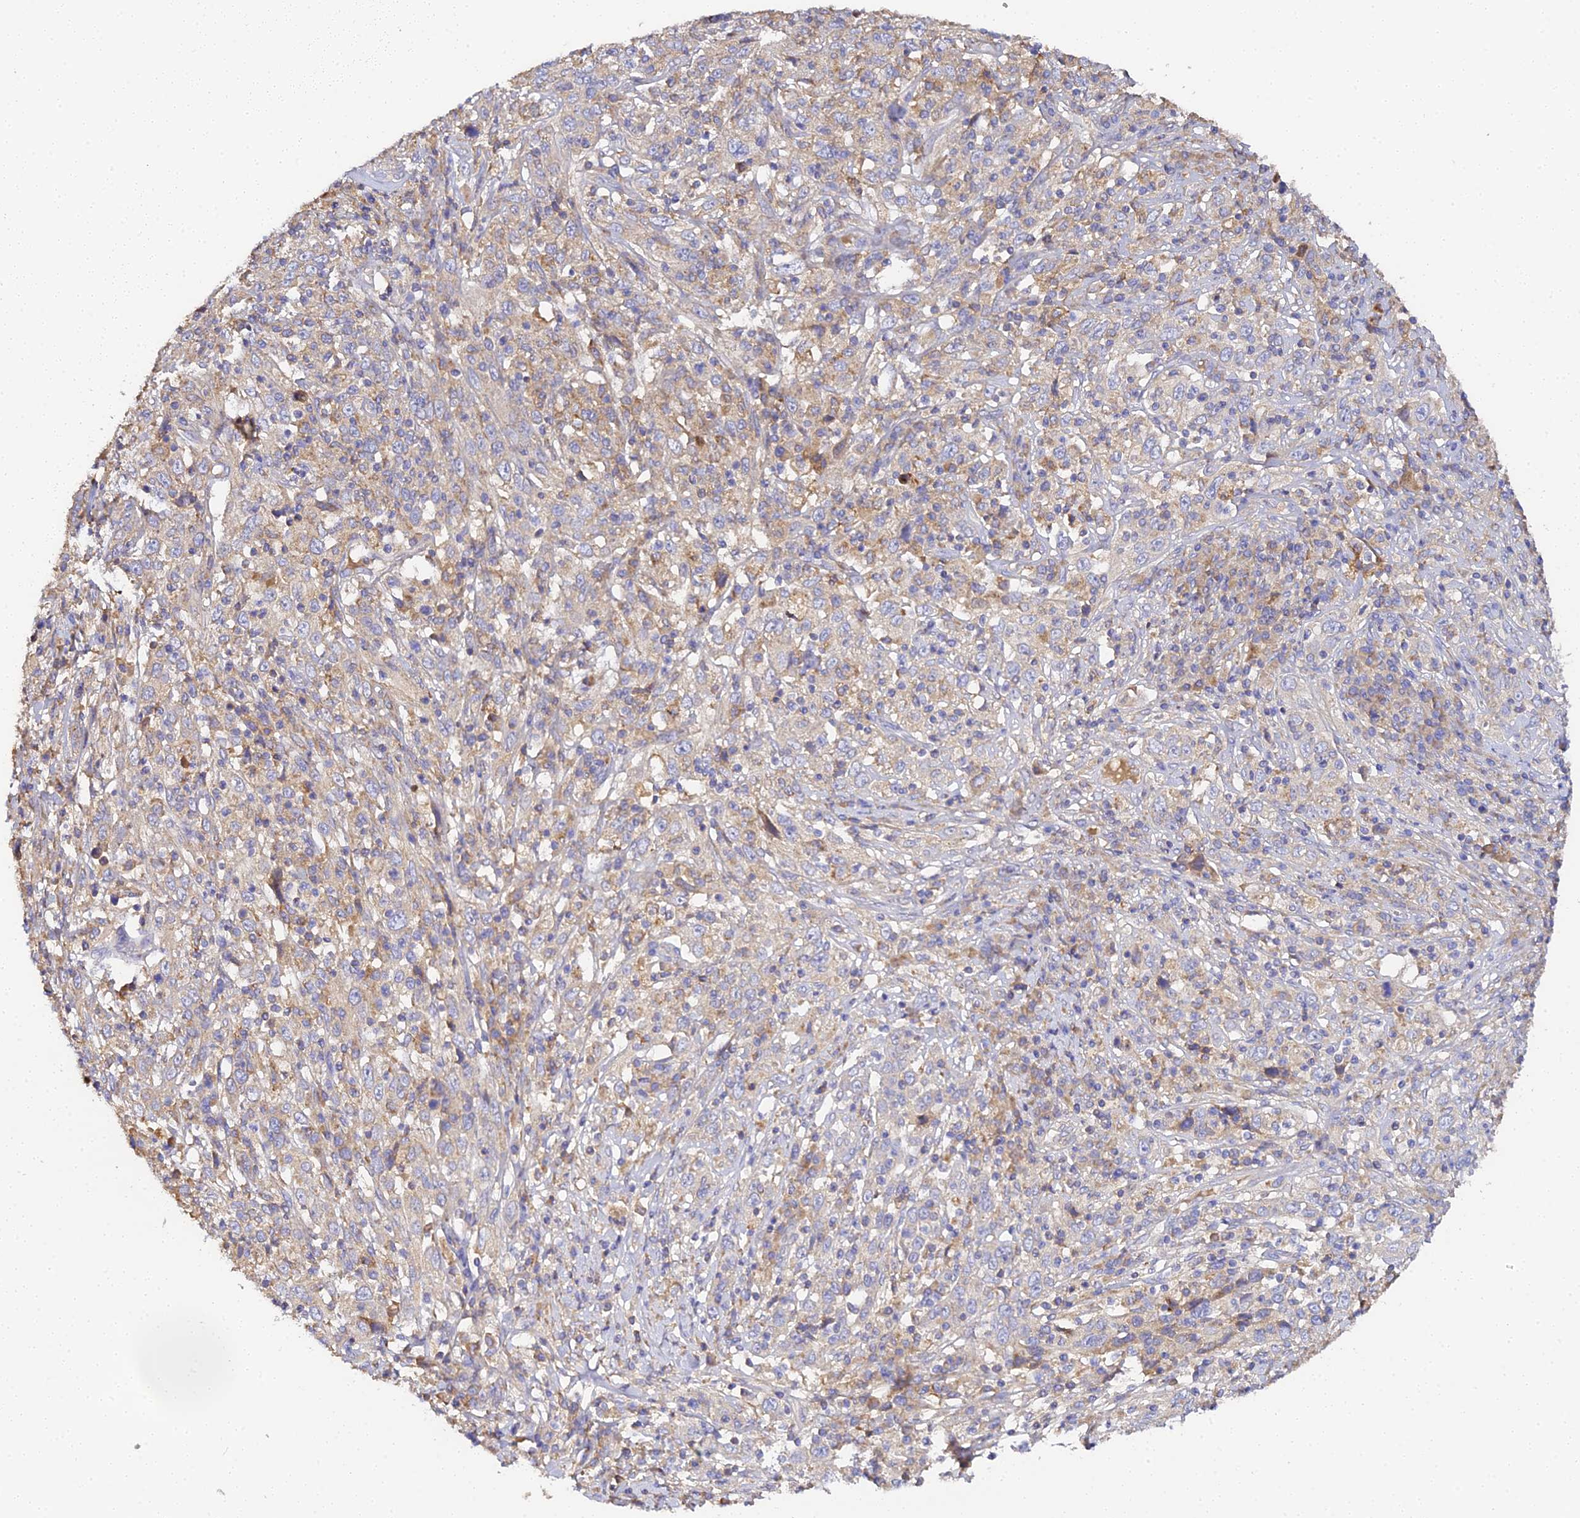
{"staining": {"intensity": "moderate", "quantity": "<25%", "location": "cytoplasmic/membranous"}, "tissue": "cervical cancer", "cell_type": "Tumor cells", "image_type": "cancer", "snomed": [{"axis": "morphology", "description": "Squamous cell carcinoma, NOS"}, {"axis": "topography", "description": "Cervix"}], "caption": "This histopathology image reveals IHC staining of human cervical cancer (squamous cell carcinoma), with low moderate cytoplasmic/membranous positivity in about <25% of tumor cells.", "gene": "SCX", "patient": {"sex": "female", "age": 46}}